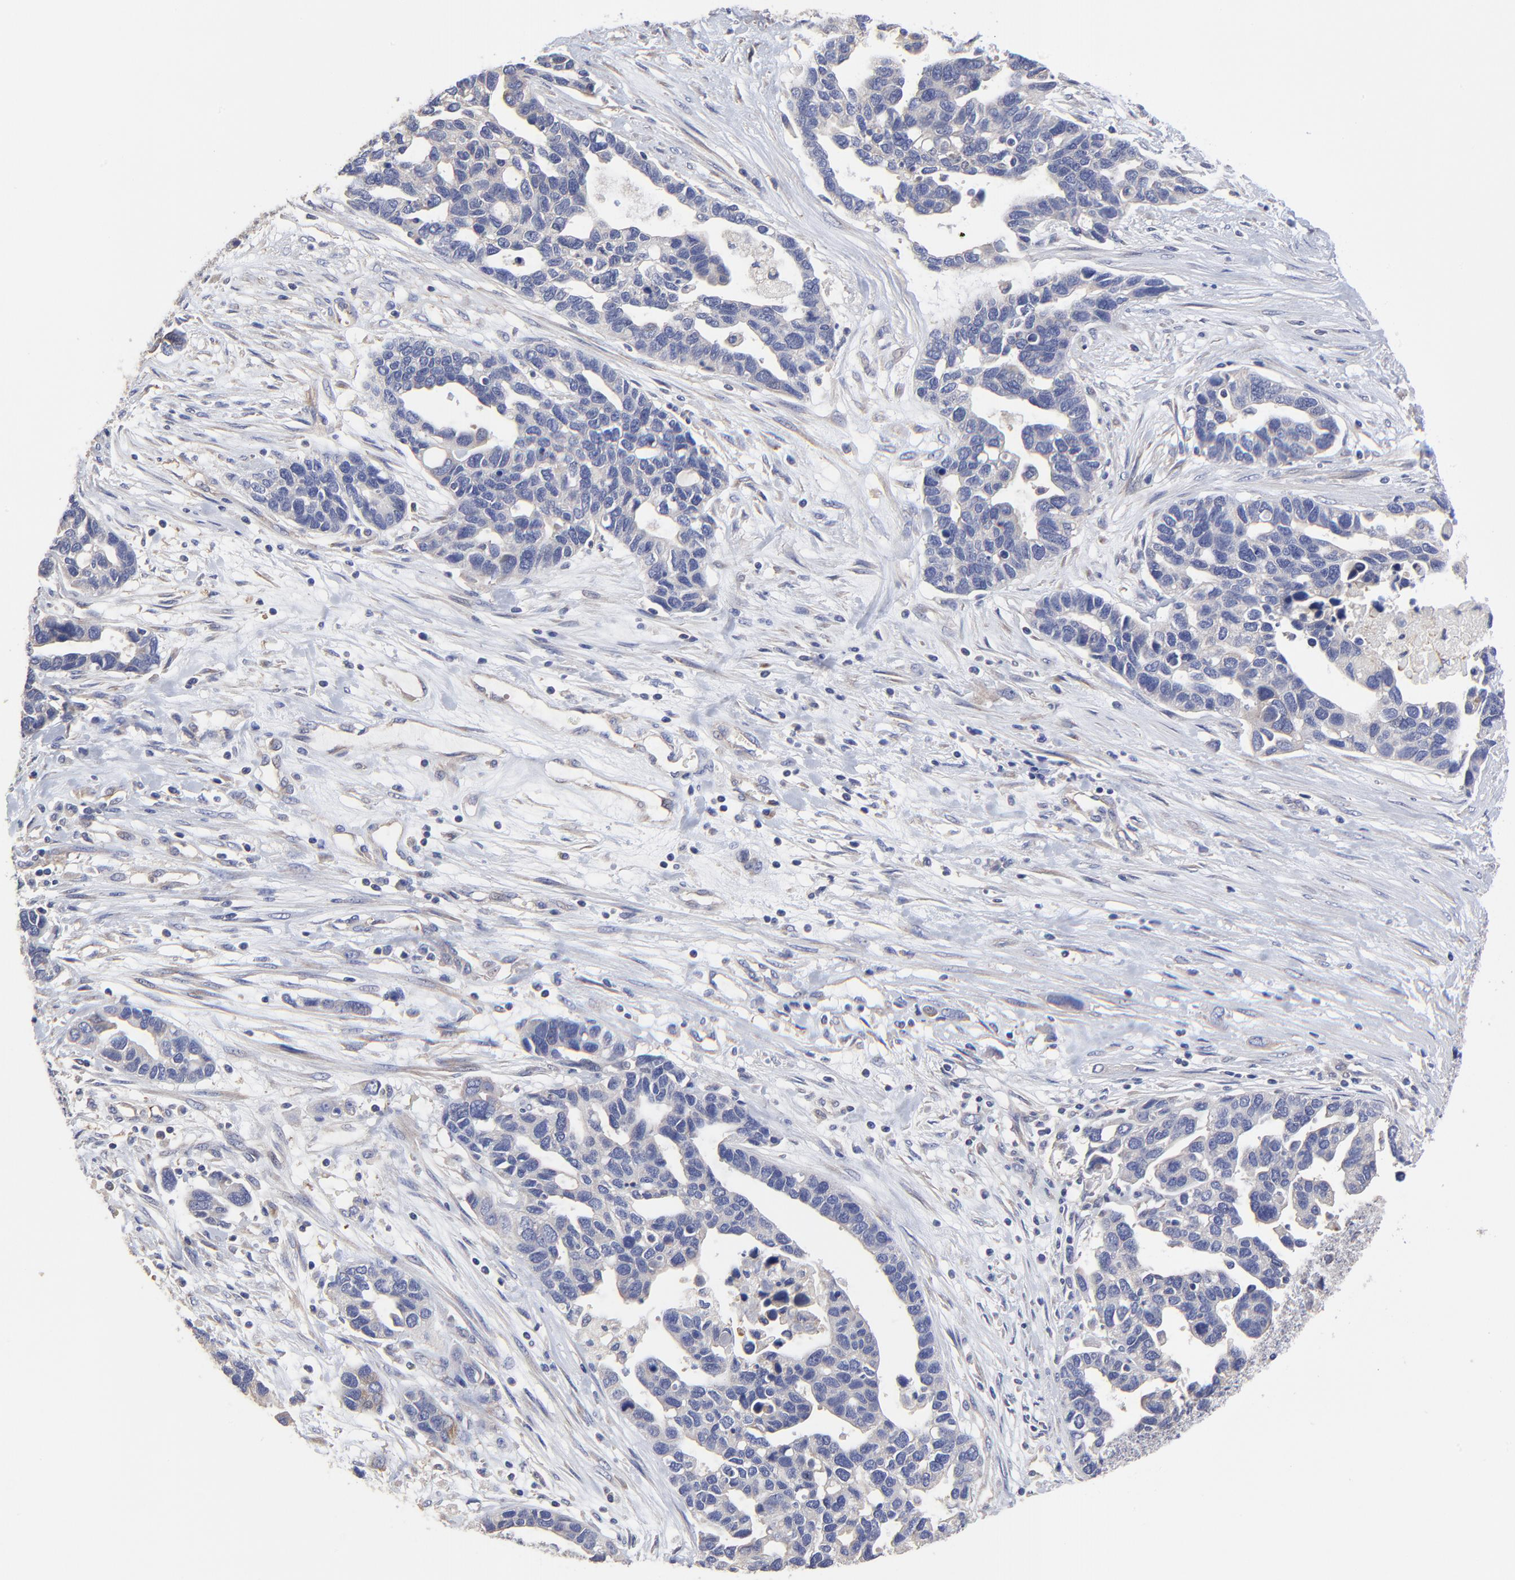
{"staining": {"intensity": "negative", "quantity": "none", "location": "none"}, "tissue": "ovarian cancer", "cell_type": "Tumor cells", "image_type": "cancer", "snomed": [{"axis": "morphology", "description": "Cystadenocarcinoma, serous, NOS"}, {"axis": "topography", "description": "Ovary"}], "caption": "The micrograph exhibits no staining of tumor cells in serous cystadenocarcinoma (ovarian).", "gene": "SULF2", "patient": {"sex": "female", "age": 54}}